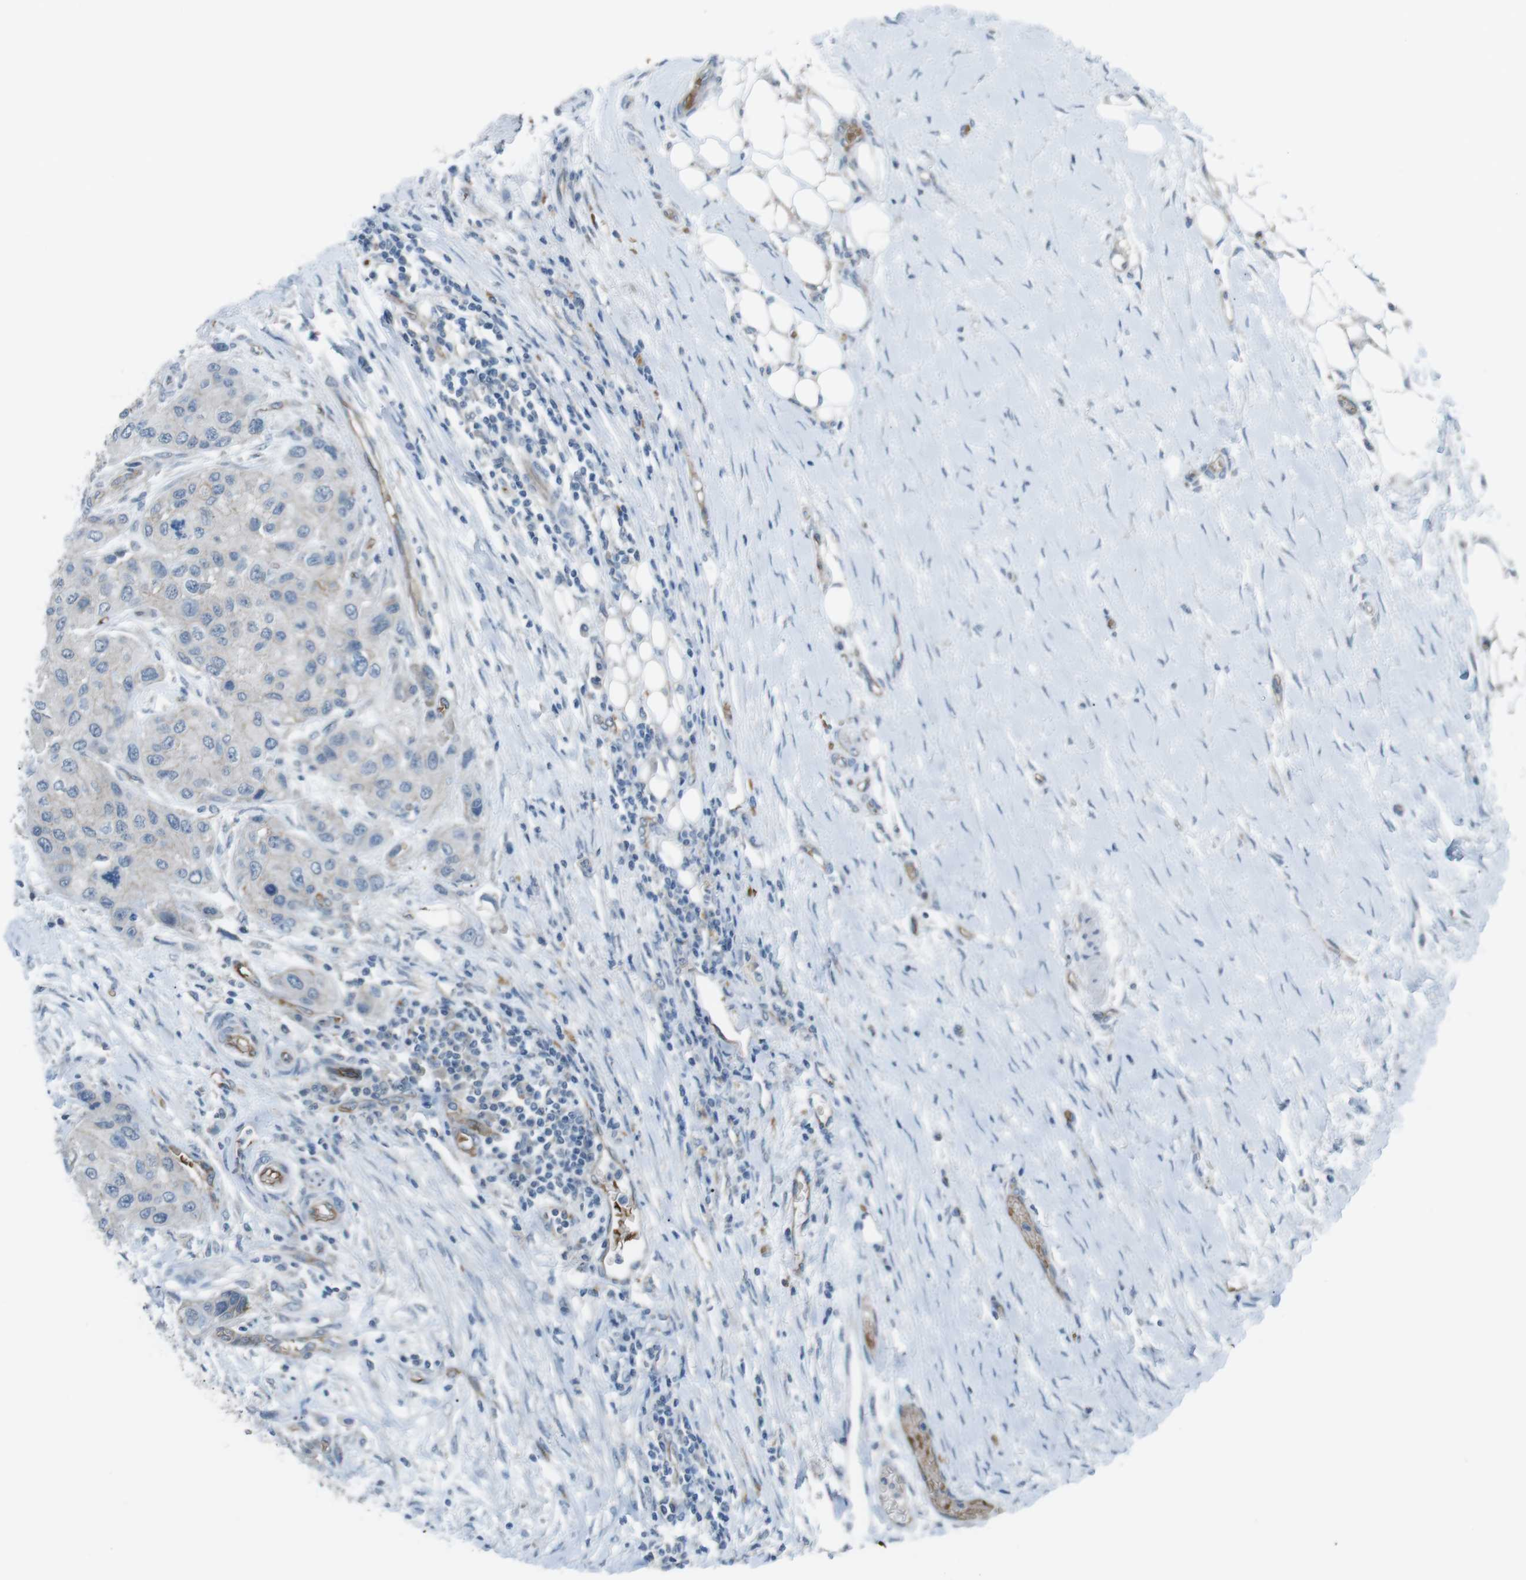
{"staining": {"intensity": "negative", "quantity": "none", "location": "none"}, "tissue": "urothelial cancer", "cell_type": "Tumor cells", "image_type": "cancer", "snomed": [{"axis": "morphology", "description": "Urothelial carcinoma, High grade"}, {"axis": "topography", "description": "Urinary bladder"}], "caption": "High-grade urothelial carcinoma stained for a protein using immunohistochemistry (IHC) reveals no expression tumor cells.", "gene": "SPTA1", "patient": {"sex": "female", "age": 56}}